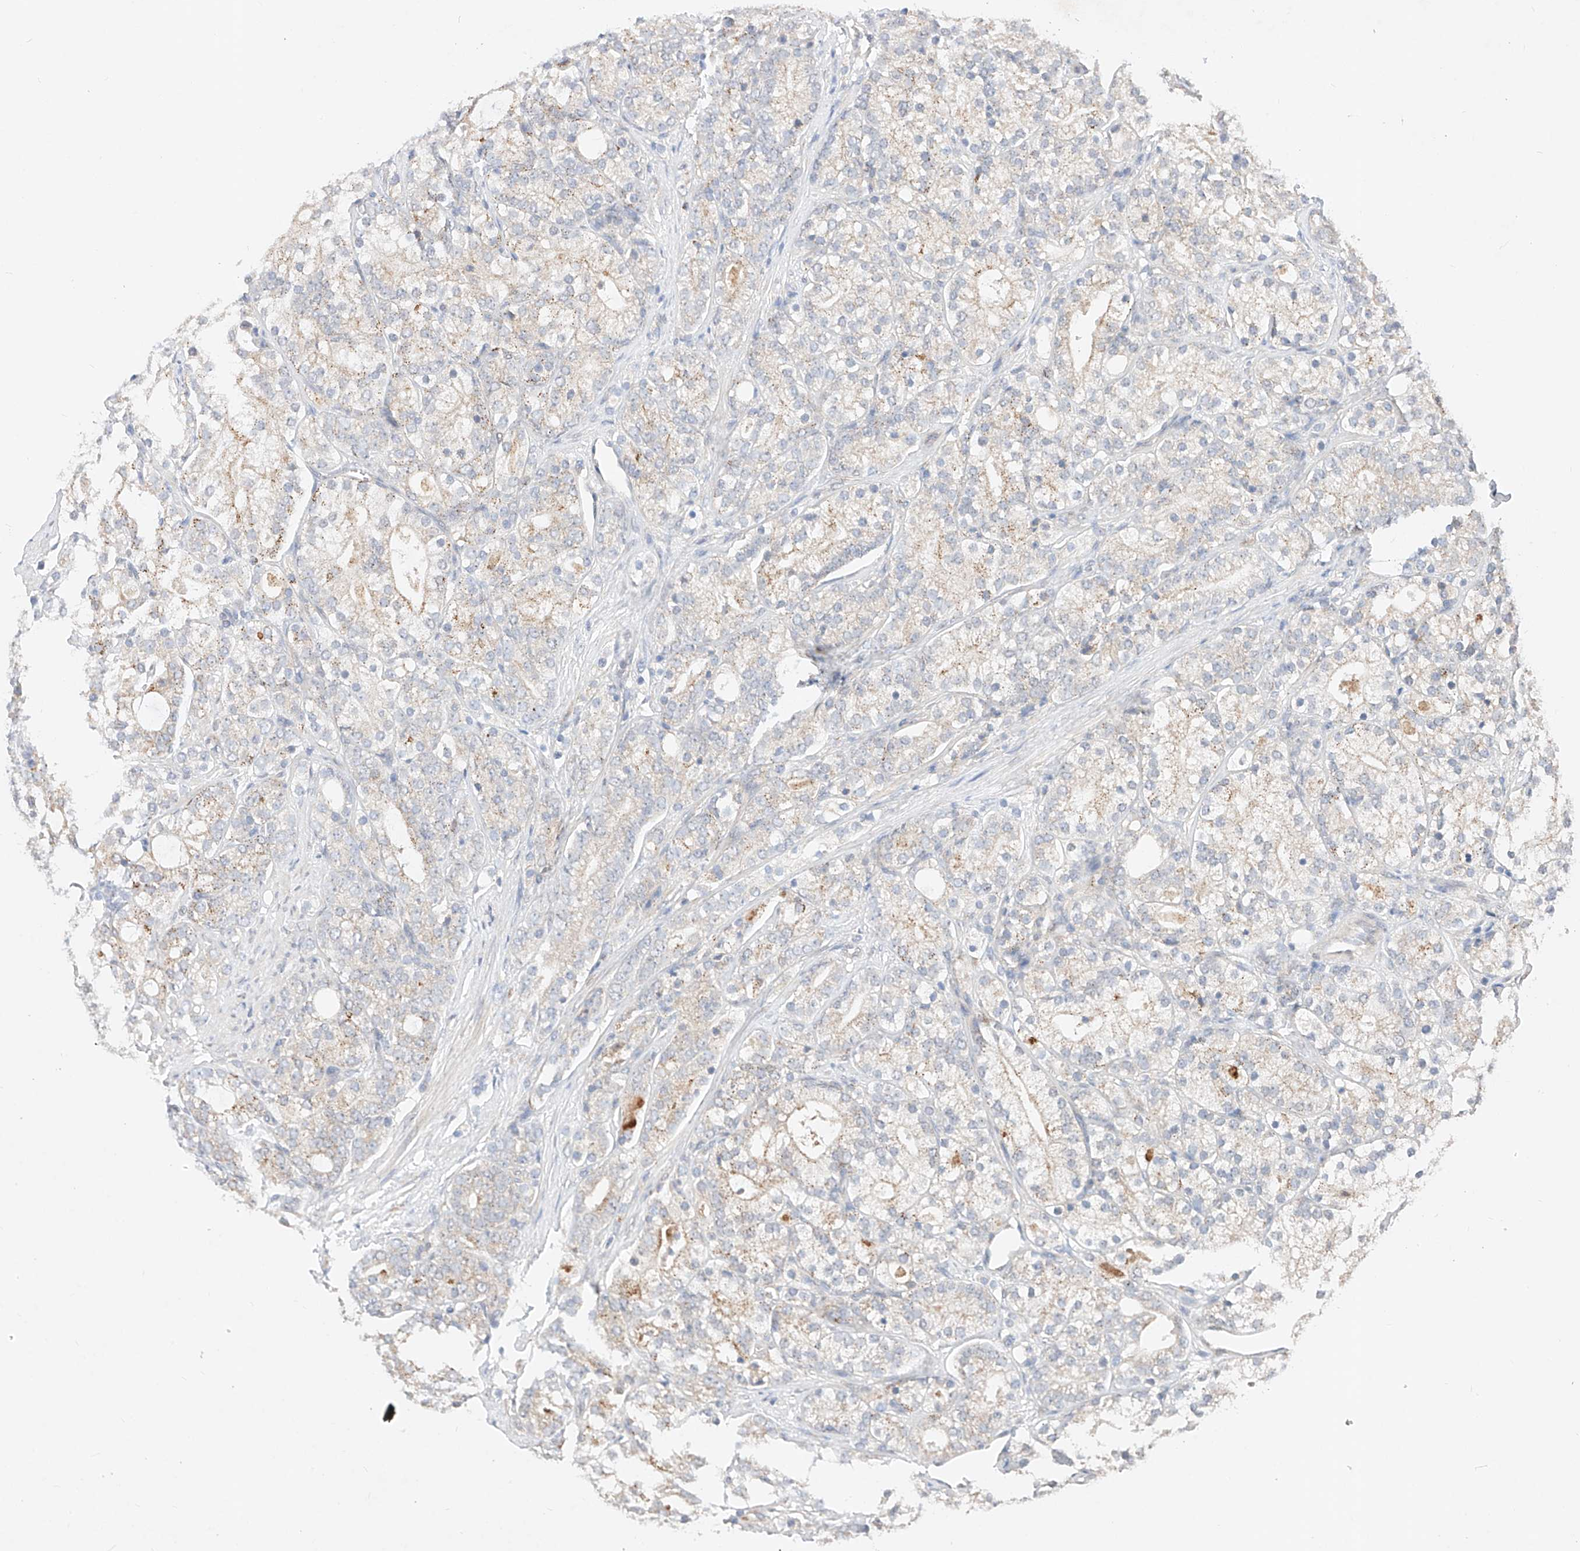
{"staining": {"intensity": "weak", "quantity": "<25%", "location": "cytoplasmic/membranous"}, "tissue": "prostate cancer", "cell_type": "Tumor cells", "image_type": "cancer", "snomed": [{"axis": "morphology", "description": "Adenocarcinoma, High grade"}, {"axis": "topography", "description": "Prostate"}], "caption": "Protein analysis of prostate cancer (high-grade adenocarcinoma) shows no significant expression in tumor cells.", "gene": "ZSCAN4", "patient": {"sex": "male", "age": 57}}